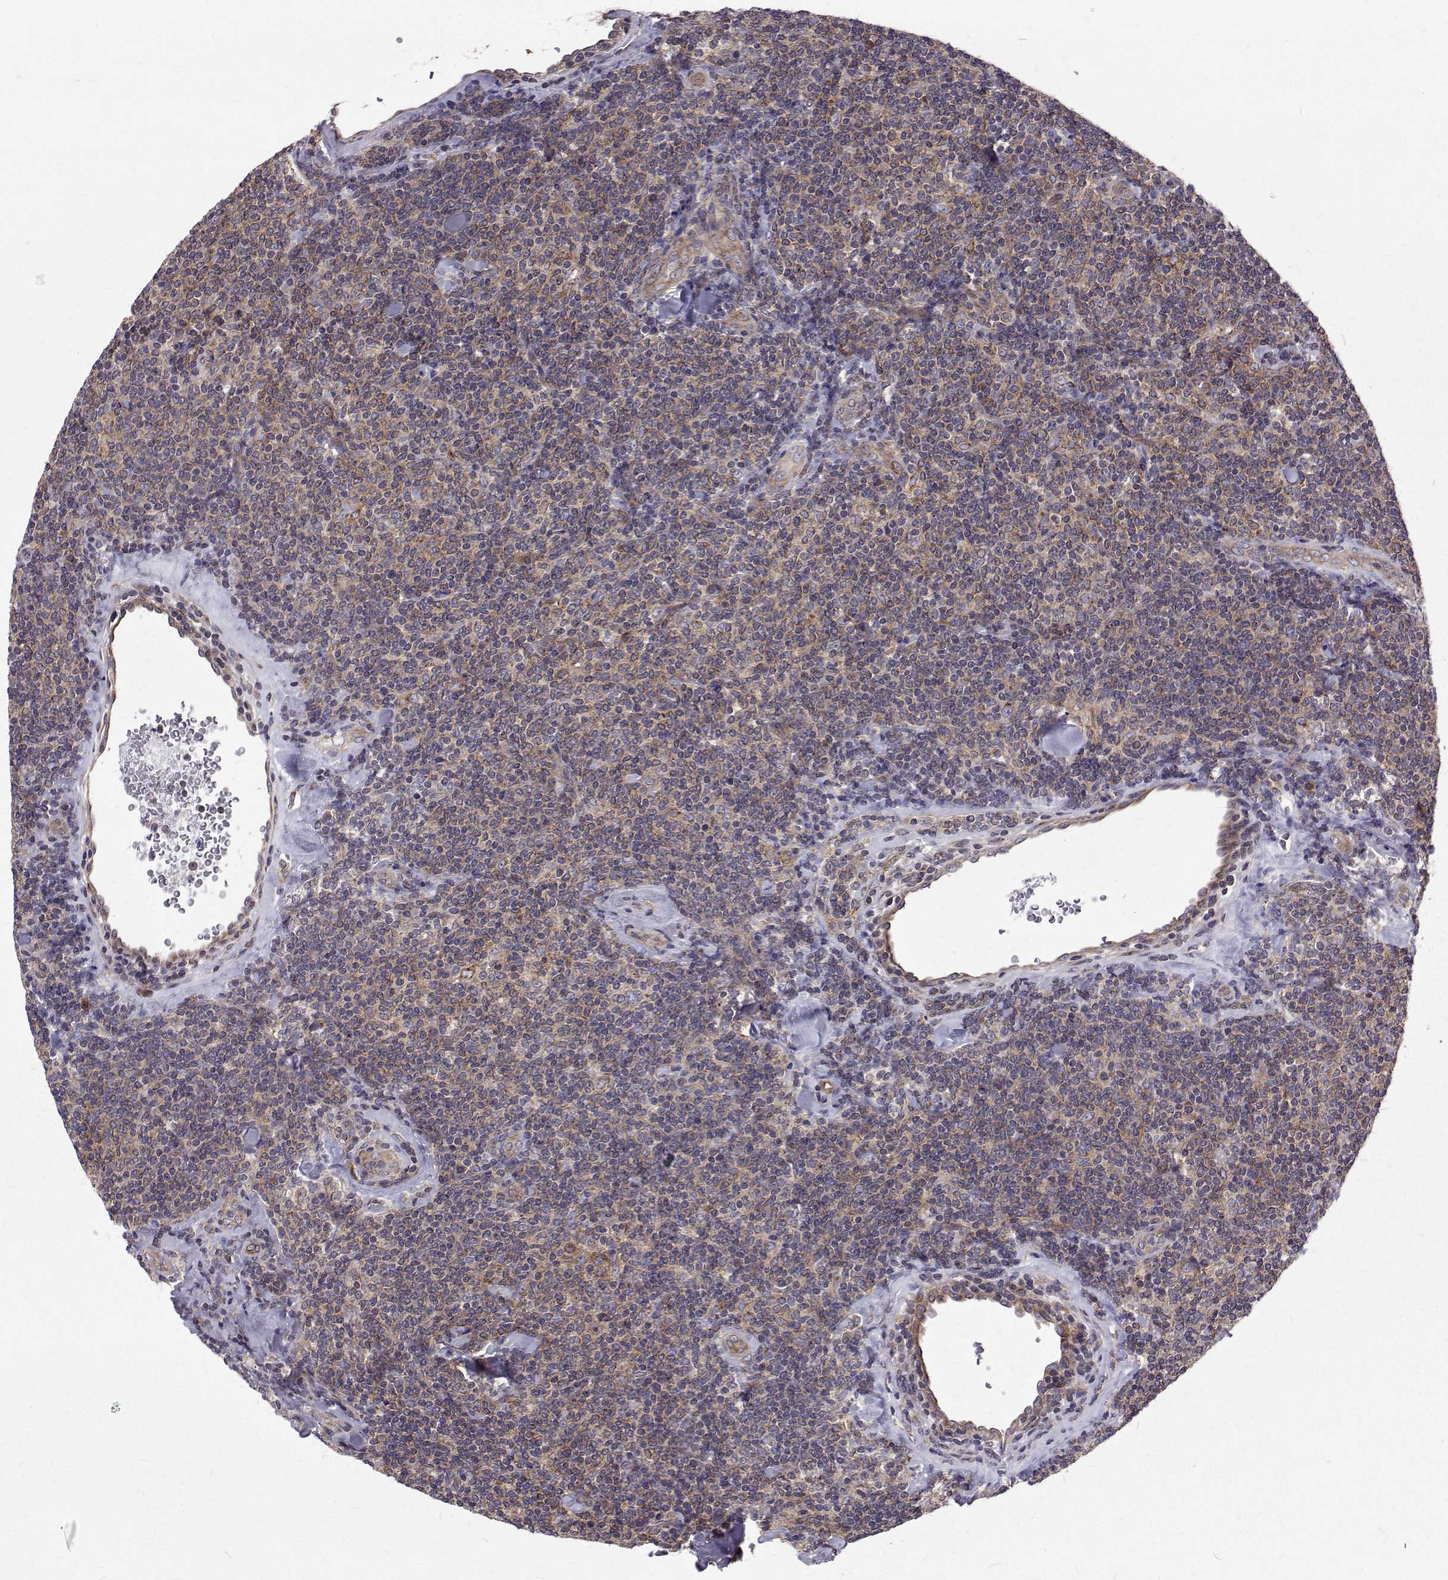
{"staining": {"intensity": "weak", "quantity": "<25%", "location": "cytoplasmic/membranous"}, "tissue": "lymphoma", "cell_type": "Tumor cells", "image_type": "cancer", "snomed": [{"axis": "morphology", "description": "Malignant lymphoma, non-Hodgkin's type, Low grade"}, {"axis": "topography", "description": "Lymph node"}], "caption": "A photomicrograph of human lymphoma is negative for staining in tumor cells. (IHC, brightfield microscopy, high magnification).", "gene": "ARFGAP1", "patient": {"sex": "female", "age": 56}}